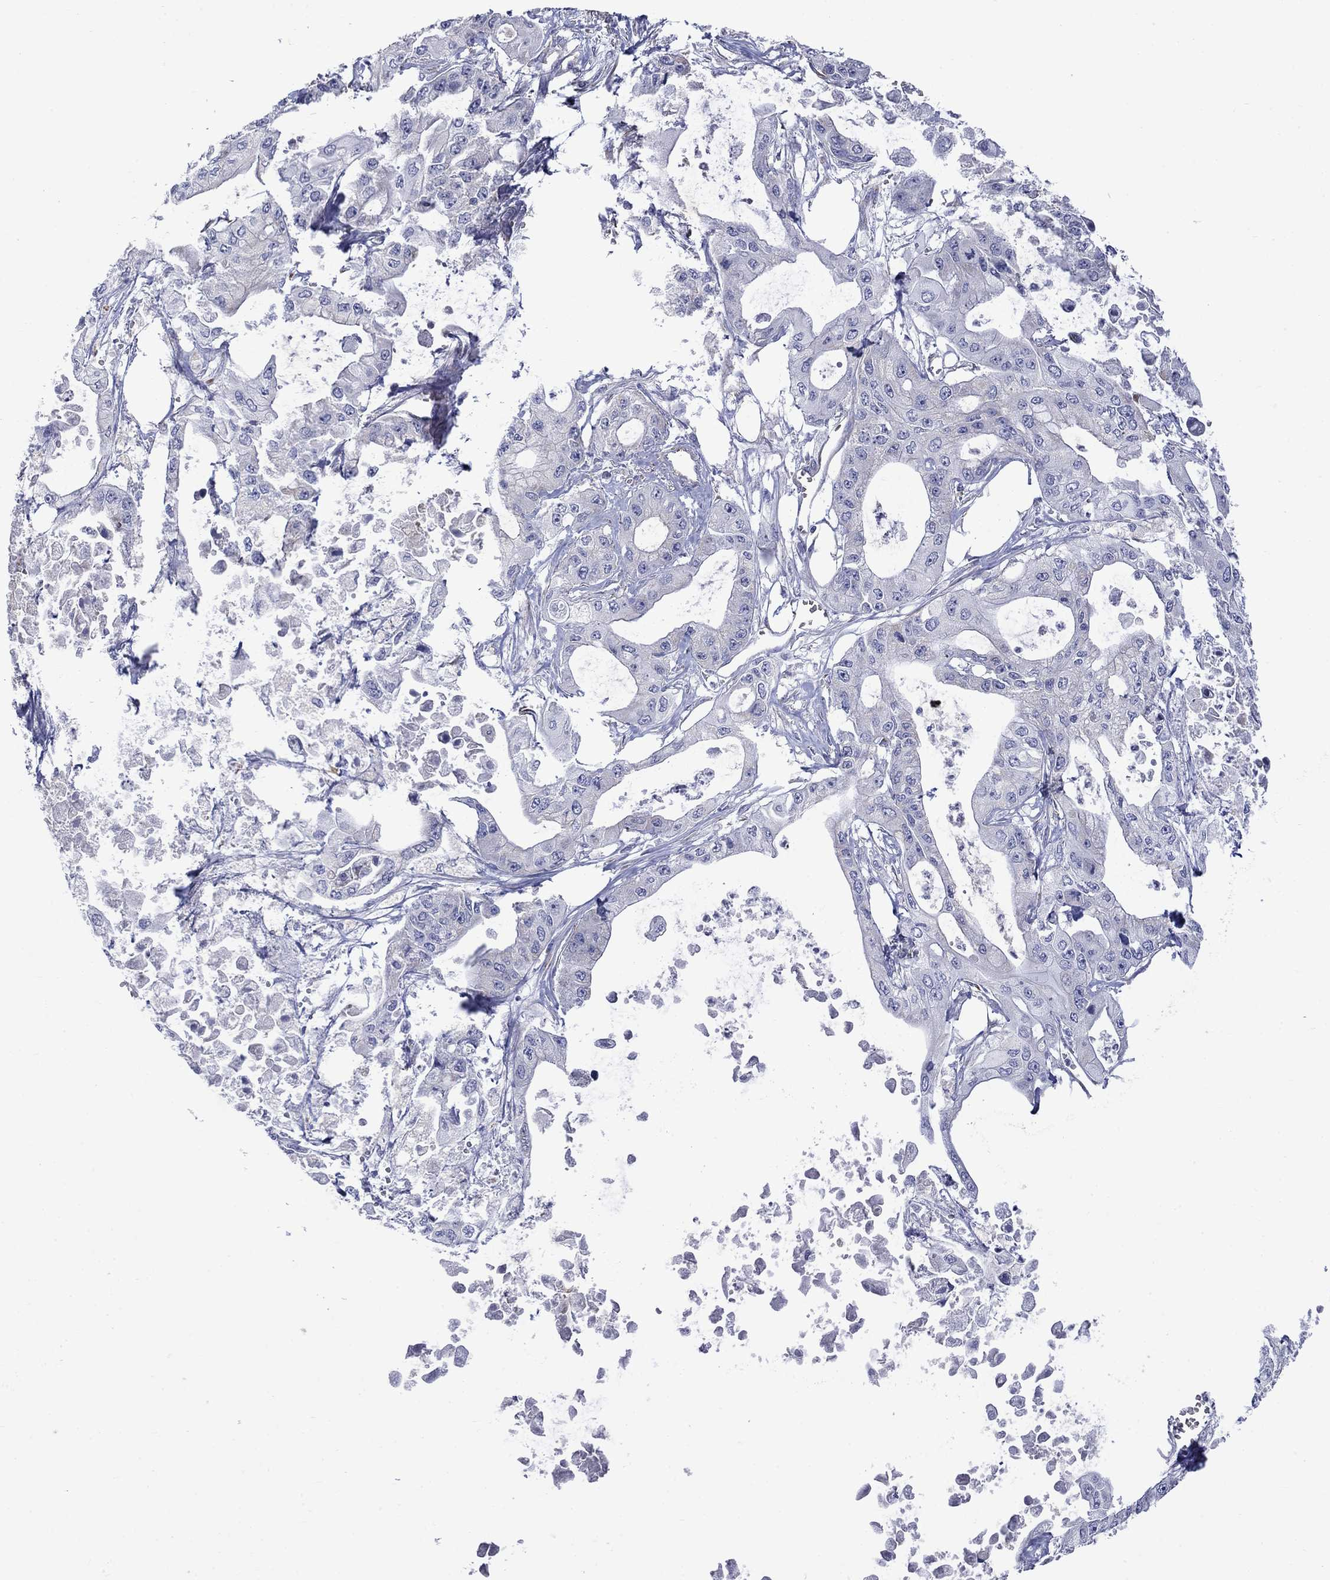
{"staining": {"intensity": "negative", "quantity": "none", "location": "none"}, "tissue": "pancreatic cancer", "cell_type": "Tumor cells", "image_type": "cancer", "snomed": [{"axis": "morphology", "description": "Adenocarcinoma, NOS"}, {"axis": "topography", "description": "Pancreas"}], "caption": "Immunohistochemical staining of pancreatic adenocarcinoma shows no significant staining in tumor cells.", "gene": "CISD1", "patient": {"sex": "male", "age": 70}}